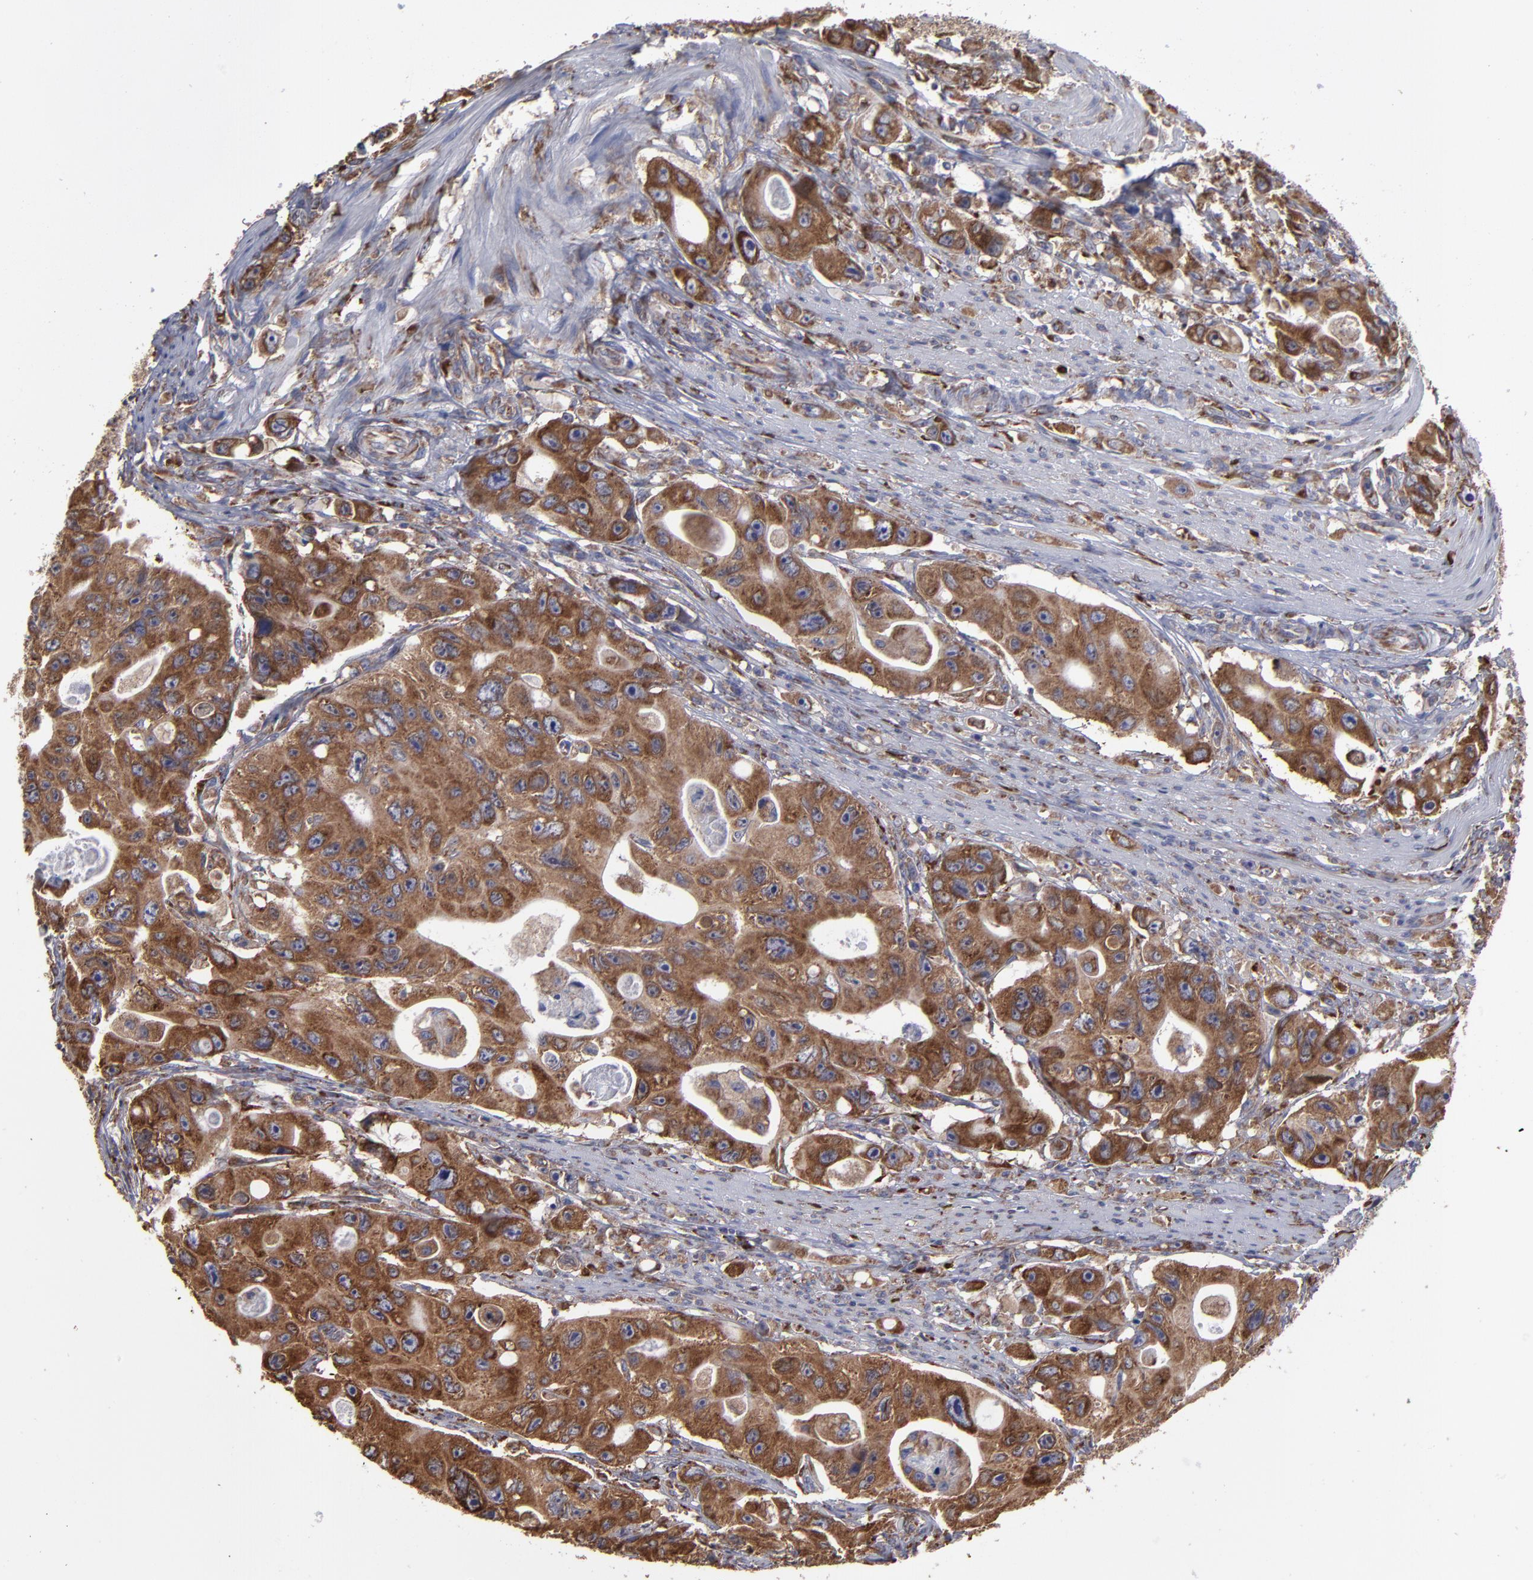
{"staining": {"intensity": "strong", "quantity": ">75%", "location": "cytoplasmic/membranous"}, "tissue": "colorectal cancer", "cell_type": "Tumor cells", "image_type": "cancer", "snomed": [{"axis": "morphology", "description": "Adenocarcinoma, NOS"}, {"axis": "topography", "description": "Colon"}], "caption": "Immunohistochemical staining of adenocarcinoma (colorectal) reveals high levels of strong cytoplasmic/membranous expression in about >75% of tumor cells.", "gene": "SND1", "patient": {"sex": "female", "age": 46}}